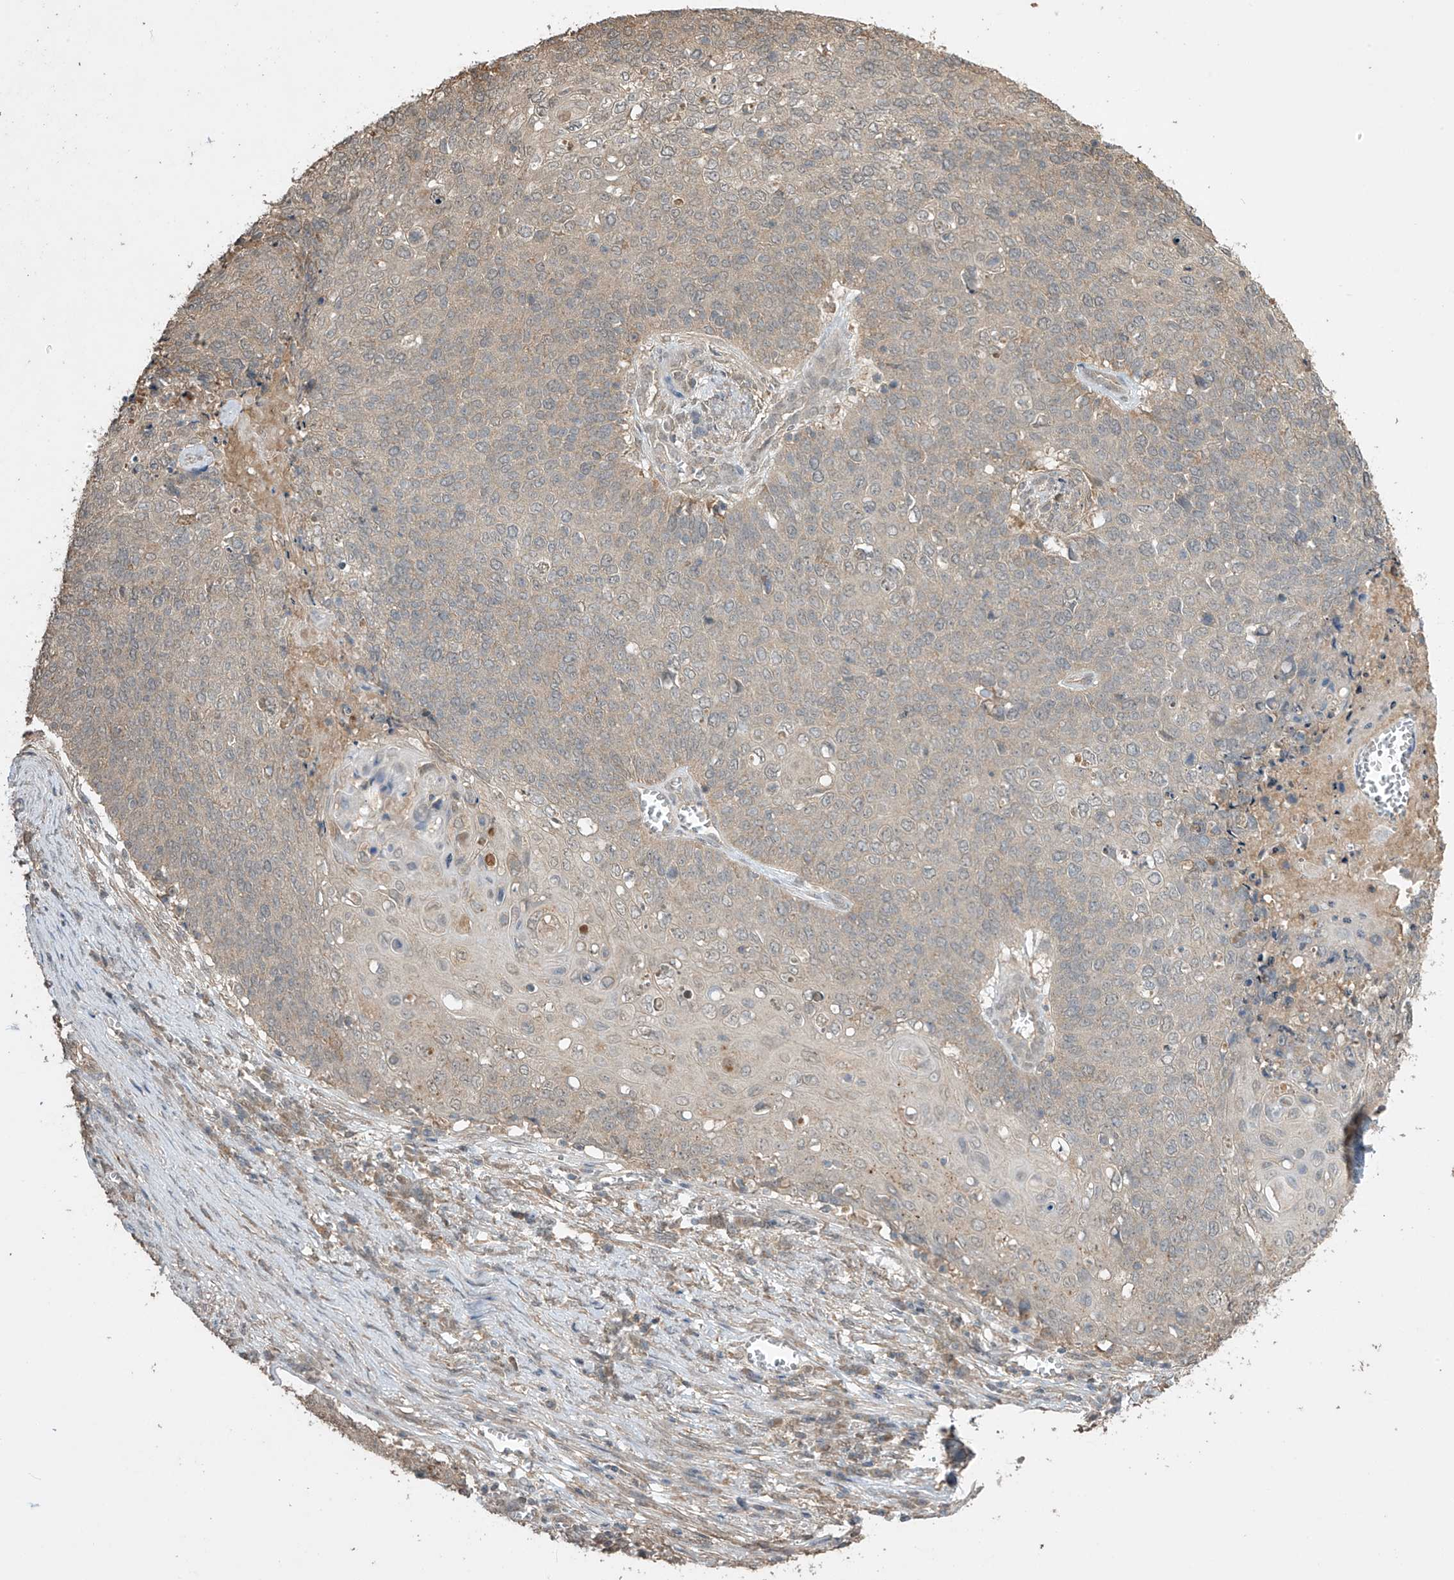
{"staining": {"intensity": "weak", "quantity": "25%-75%", "location": "cytoplasmic/membranous"}, "tissue": "cervical cancer", "cell_type": "Tumor cells", "image_type": "cancer", "snomed": [{"axis": "morphology", "description": "Squamous cell carcinoma, NOS"}, {"axis": "topography", "description": "Cervix"}], "caption": "This photomicrograph reveals immunohistochemistry (IHC) staining of human cervical cancer (squamous cell carcinoma), with low weak cytoplasmic/membranous staining in about 25%-75% of tumor cells.", "gene": "SLFN14", "patient": {"sex": "female", "age": 39}}